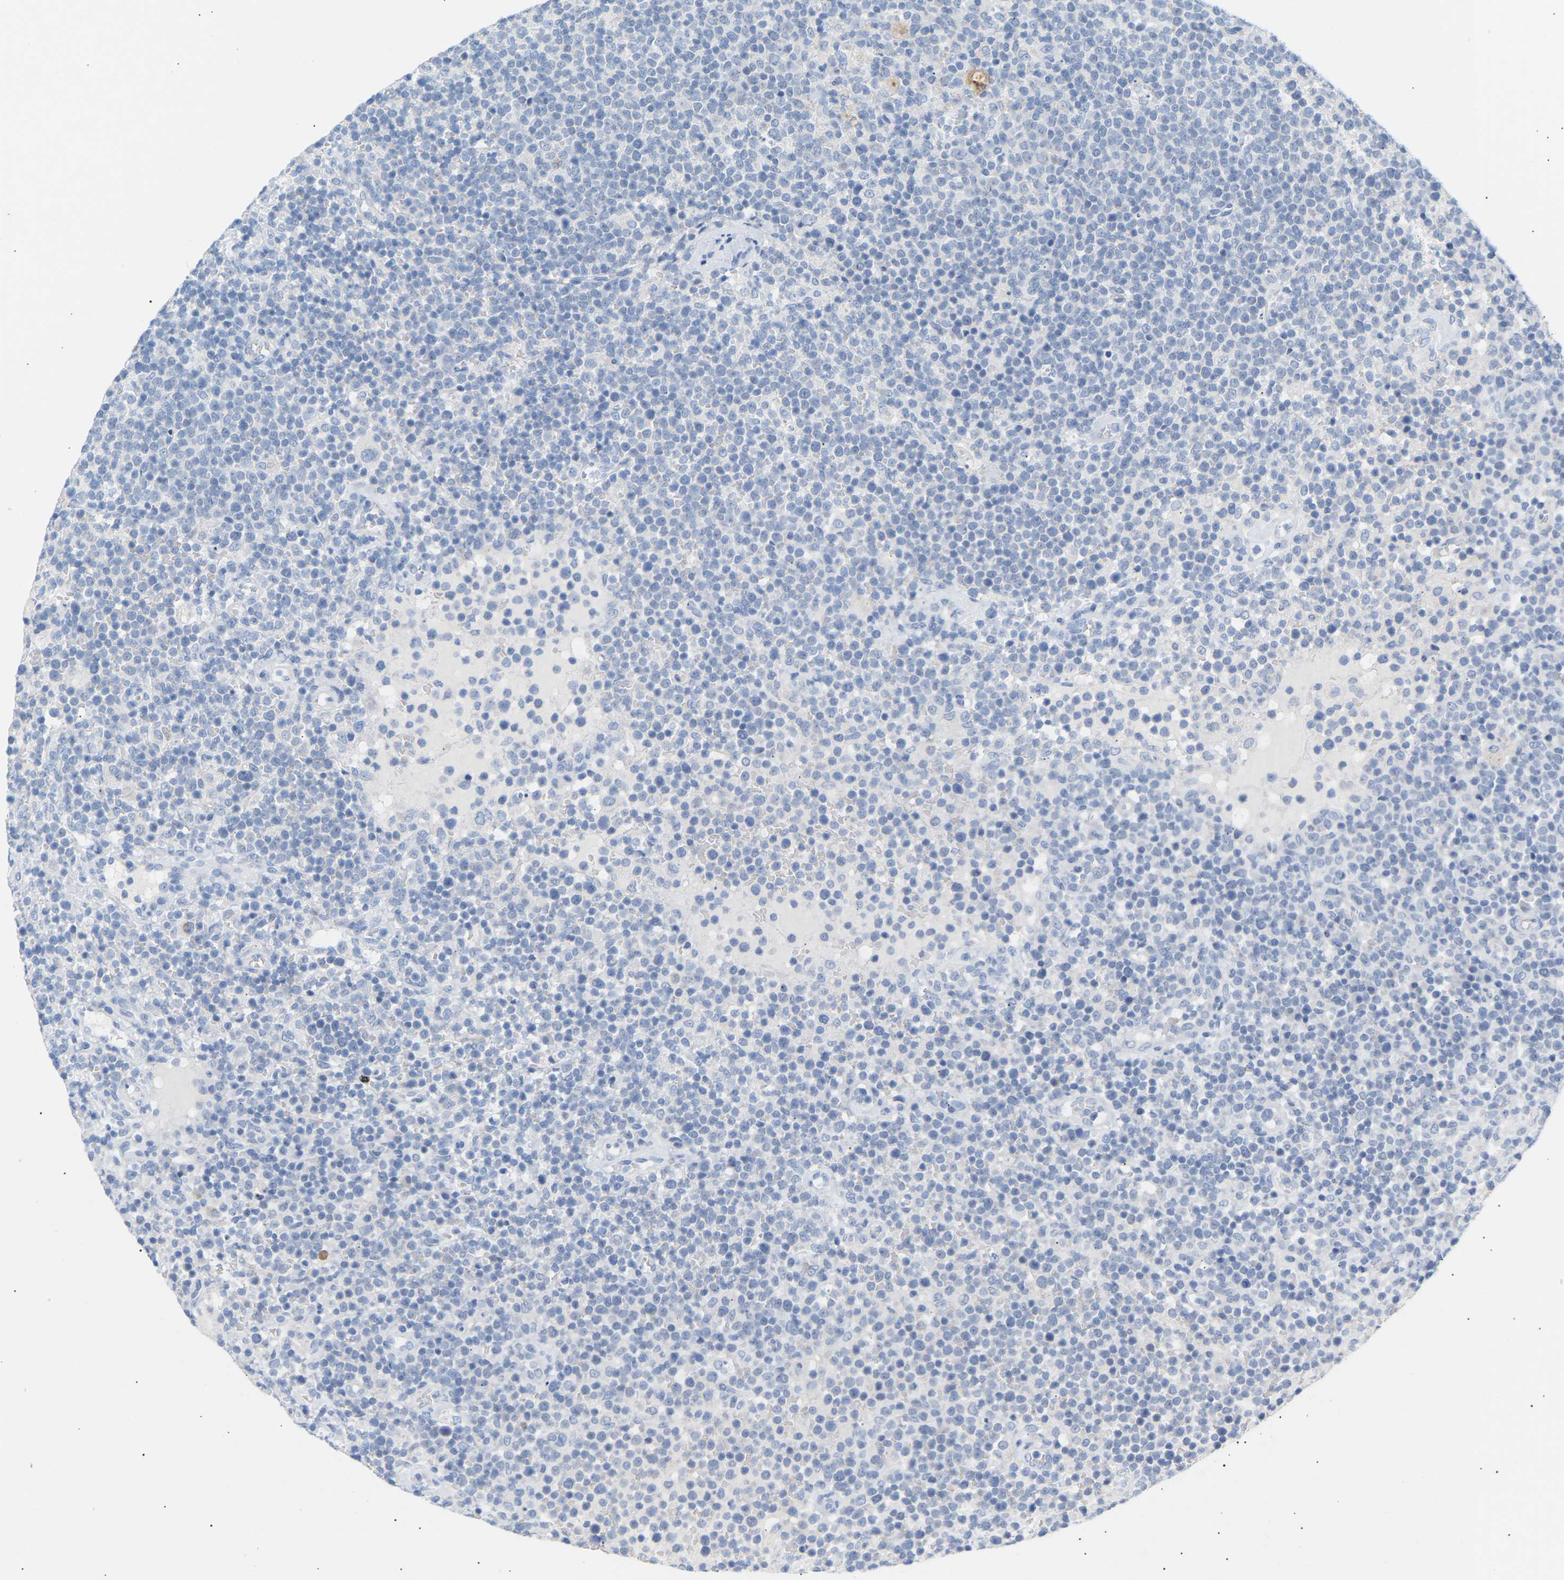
{"staining": {"intensity": "negative", "quantity": "none", "location": "none"}, "tissue": "lymphoma", "cell_type": "Tumor cells", "image_type": "cancer", "snomed": [{"axis": "morphology", "description": "Malignant lymphoma, non-Hodgkin's type, High grade"}, {"axis": "topography", "description": "Lymph node"}], "caption": "A histopathology image of malignant lymphoma, non-Hodgkin's type (high-grade) stained for a protein exhibits no brown staining in tumor cells. (DAB (3,3'-diaminobenzidine) IHC visualized using brightfield microscopy, high magnification).", "gene": "PEX1", "patient": {"sex": "male", "age": 61}}